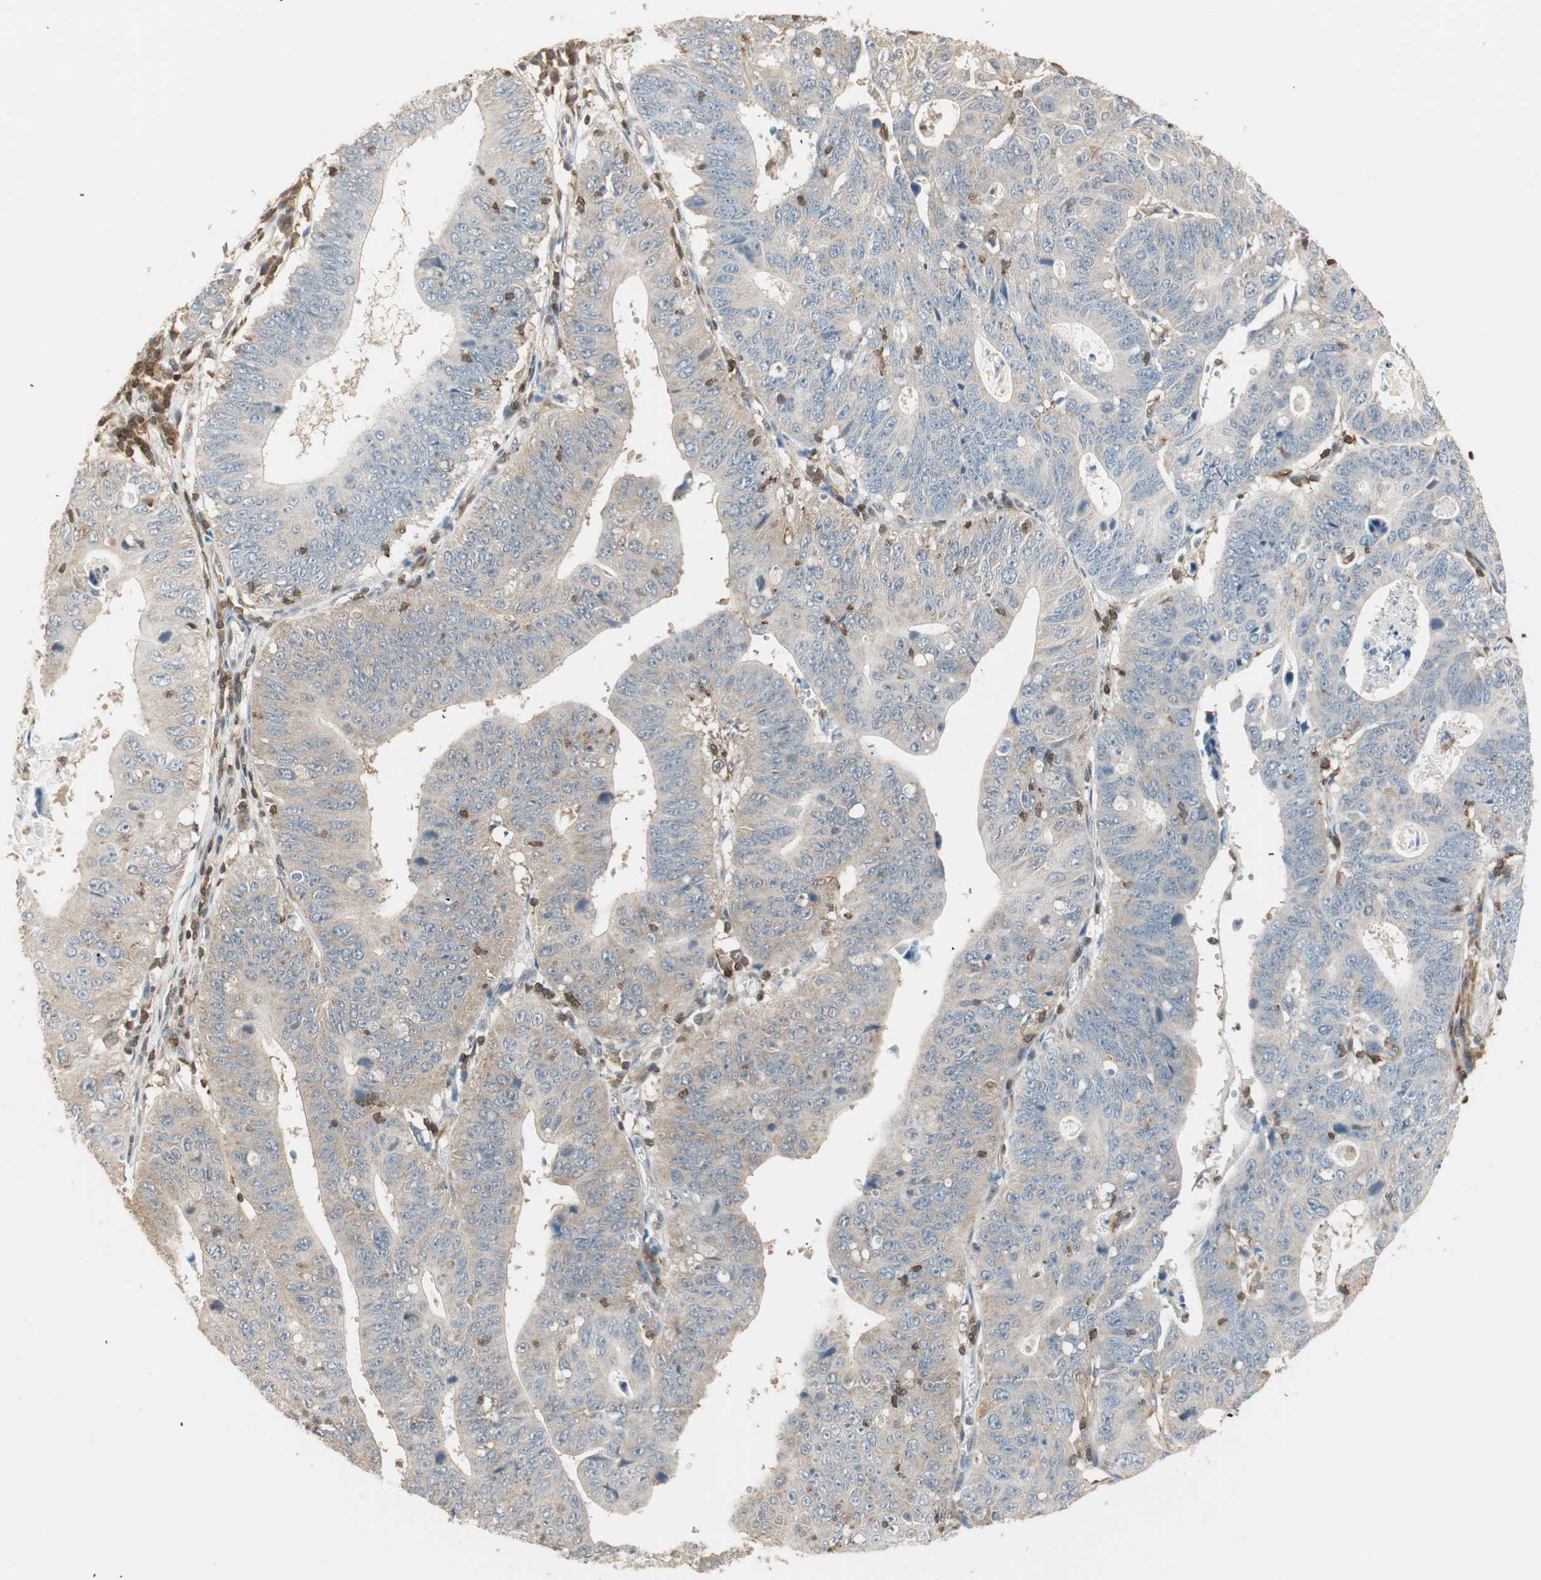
{"staining": {"intensity": "weak", "quantity": "25%-75%", "location": "cytoplasmic/membranous"}, "tissue": "stomach cancer", "cell_type": "Tumor cells", "image_type": "cancer", "snomed": [{"axis": "morphology", "description": "Adenocarcinoma, NOS"}, {"axis": "topography", "description": "Stomach"}], "caption": "Stomach adenocarcinoma stained for a protein (brown) shows weak cytoplasmic/membranous positive positivity in approximately 25%-75% of tumor cells.", "gene": "CRLF3", "patient": {"sex": "male", "age": 59}}